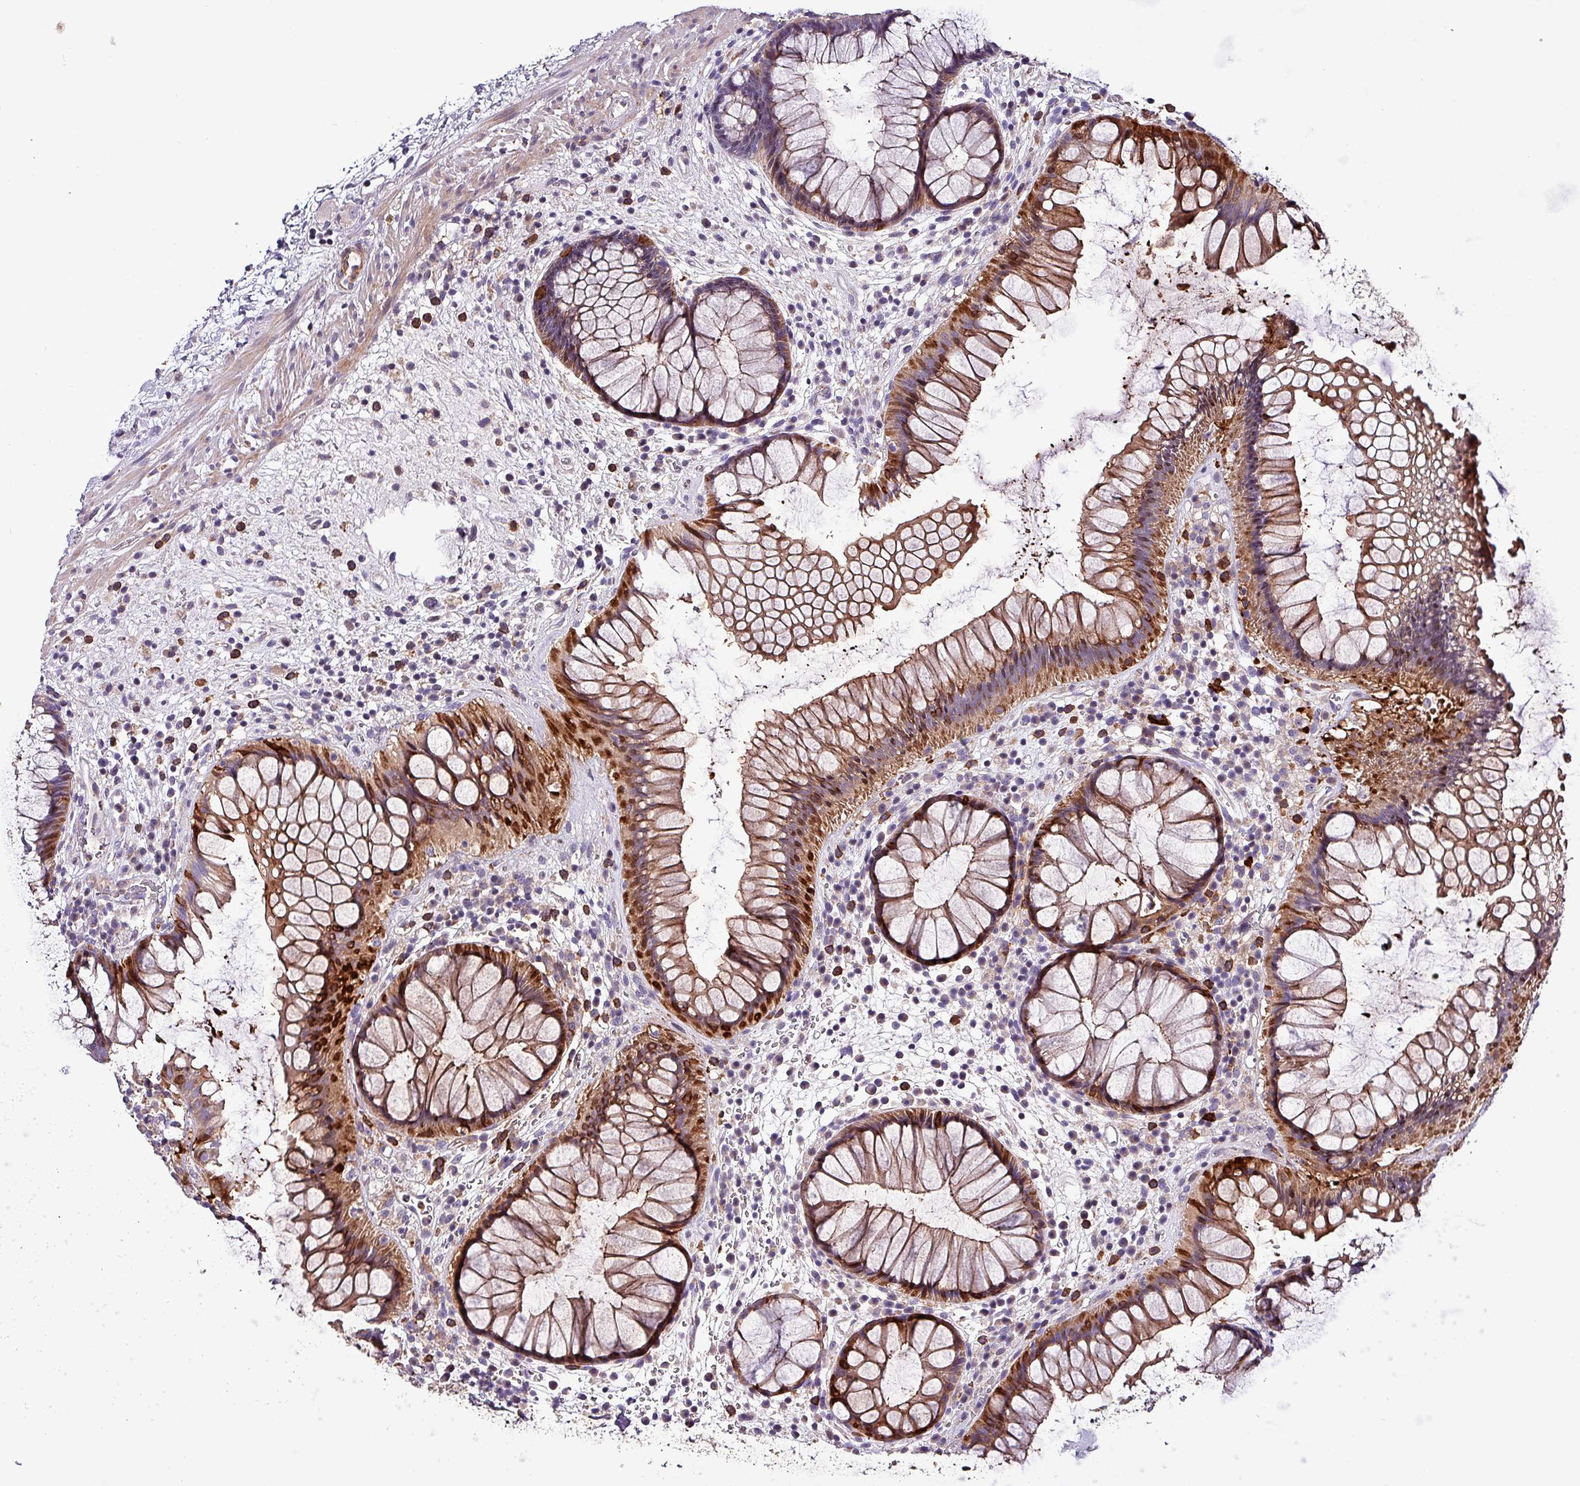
{"staining": {"intensity": "moderate", "quantity": ">75%", "location": "cytoplasmic/membranous,nuclear"}, "tissue": "rectum", "cell_type": "Glandular cells", "image_type": "normal", "snomed": [{"axis": "morphology", "description": "Normal tissue, NOS"}, {"axis": "topography", "description": "Rectum"}], "caption": "The immunohistochemical stain labels moderate cytoplasmic/membranous,nuclear positivity in glandular cells of benign rectum. (Brightfield microscopy of DAB IHC at high magnification).", "gene": "SCIN", "patient": {"sex": "male", "age": 51}}